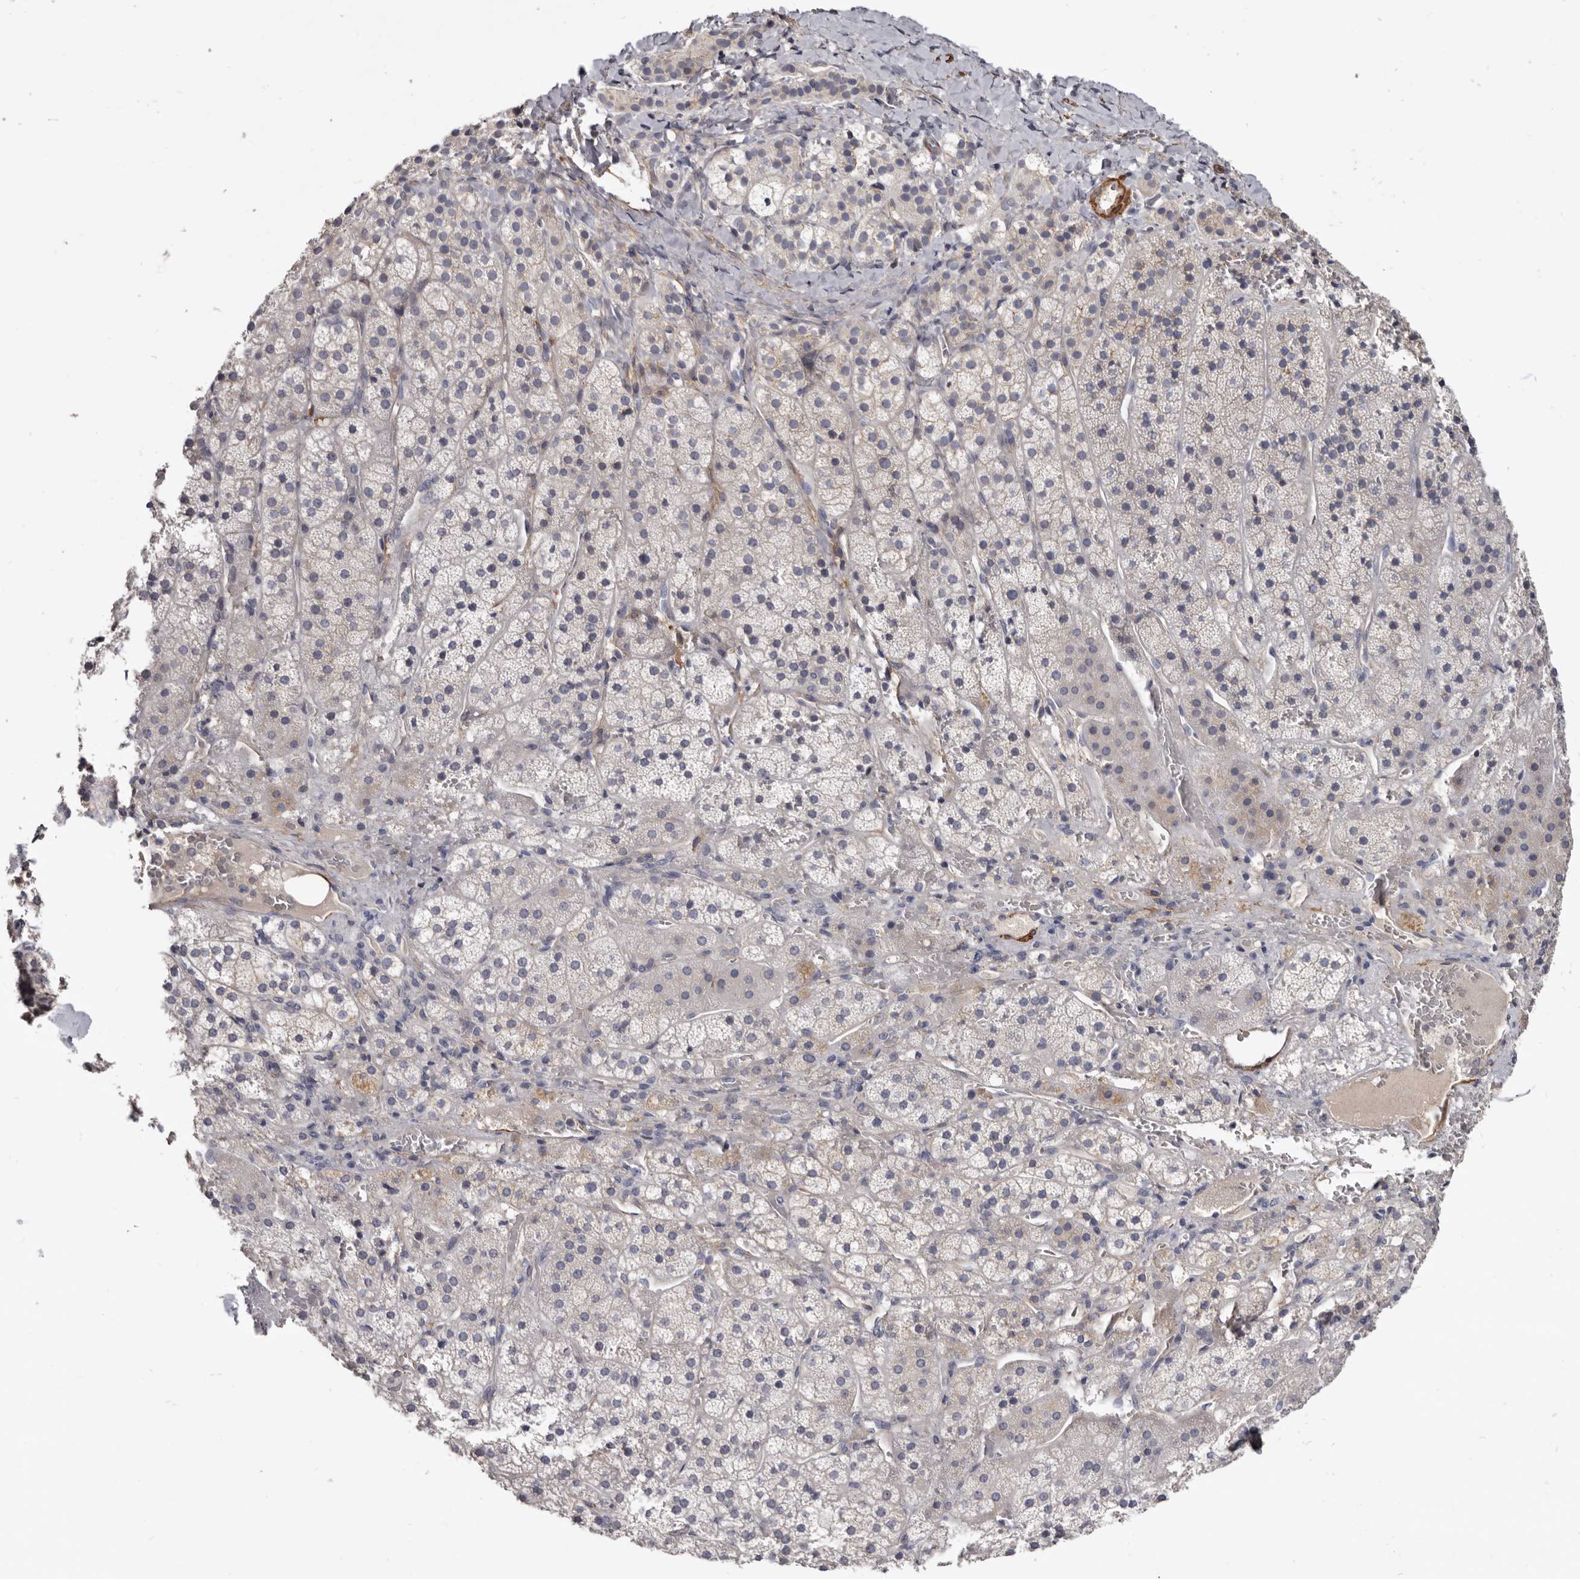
{"staining": {"intensity": "negative", "quantity": "none", "location": "none"}, "tissue": "adrenal gland", "cell_type": "Glandular cells", "image_type": "normal", "snomed": [{"axis": "morphology", "description": "Normal tissue, NOS"}, {"axis": "topography", "description": "Adrenal gland"}], "caption": "Immunohistochemical staining of normal human adrenal gland exhibits no significant positivity in glandular cells.", "gene": "CGN", "patient": {"sex": "female", "age": 44}}